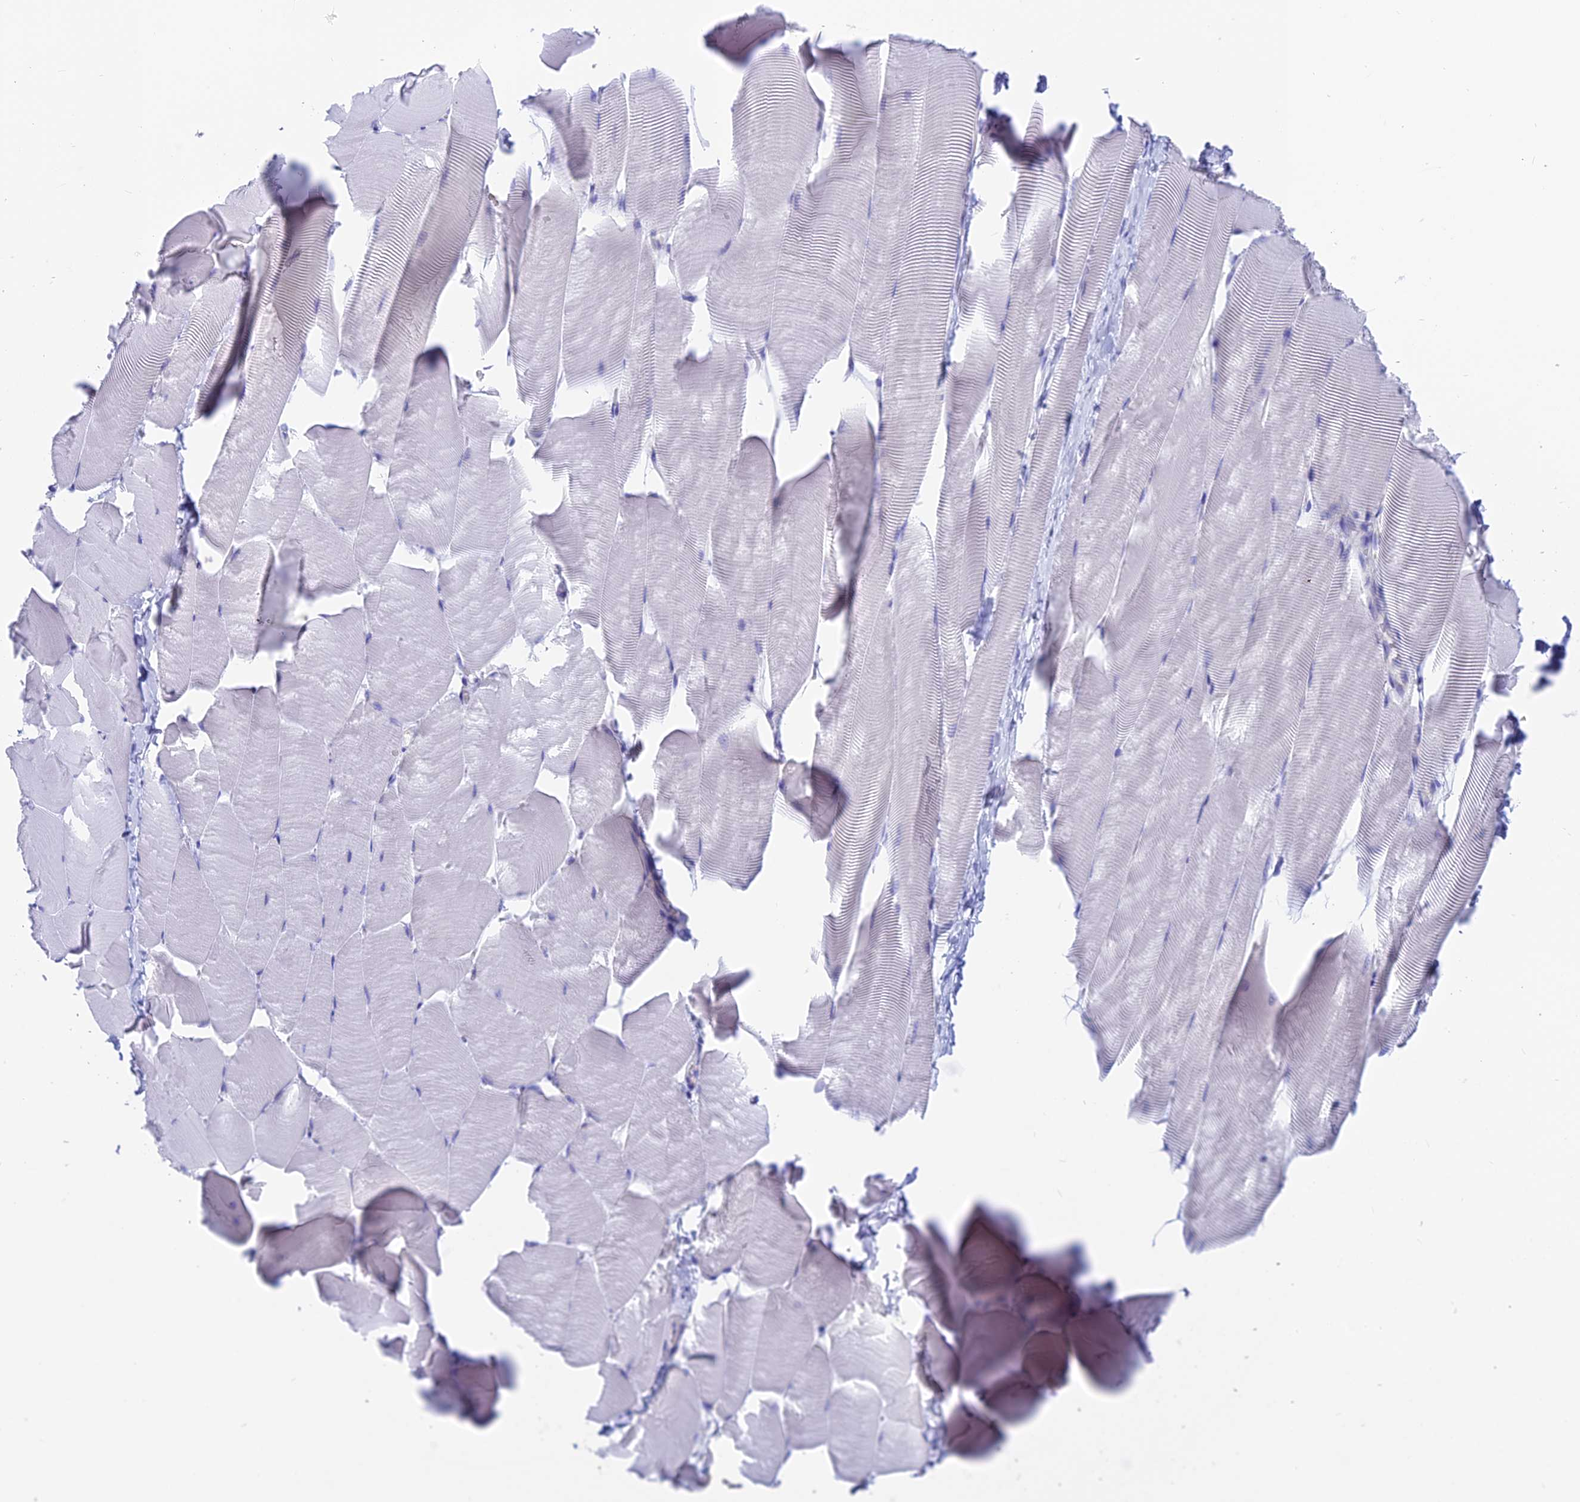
{"staining": {"intensity": "negative", "quantity": "none", "location": "none"}, "tissue": "skeletal muscle", "cell_type": "Myocytes", "image_type": "normal", "snomed": [{"axis": "morphology", "description": "Normal tissue, NOS"}, {"axis": "topography", "description": "Skeletal muscle"}], "caption": "The histopathology image demonstrates no significant expression in myocytes of skeletal muscle.", "gene": "LZTFL1", "patient": {"sex": "male", "age": 25}}